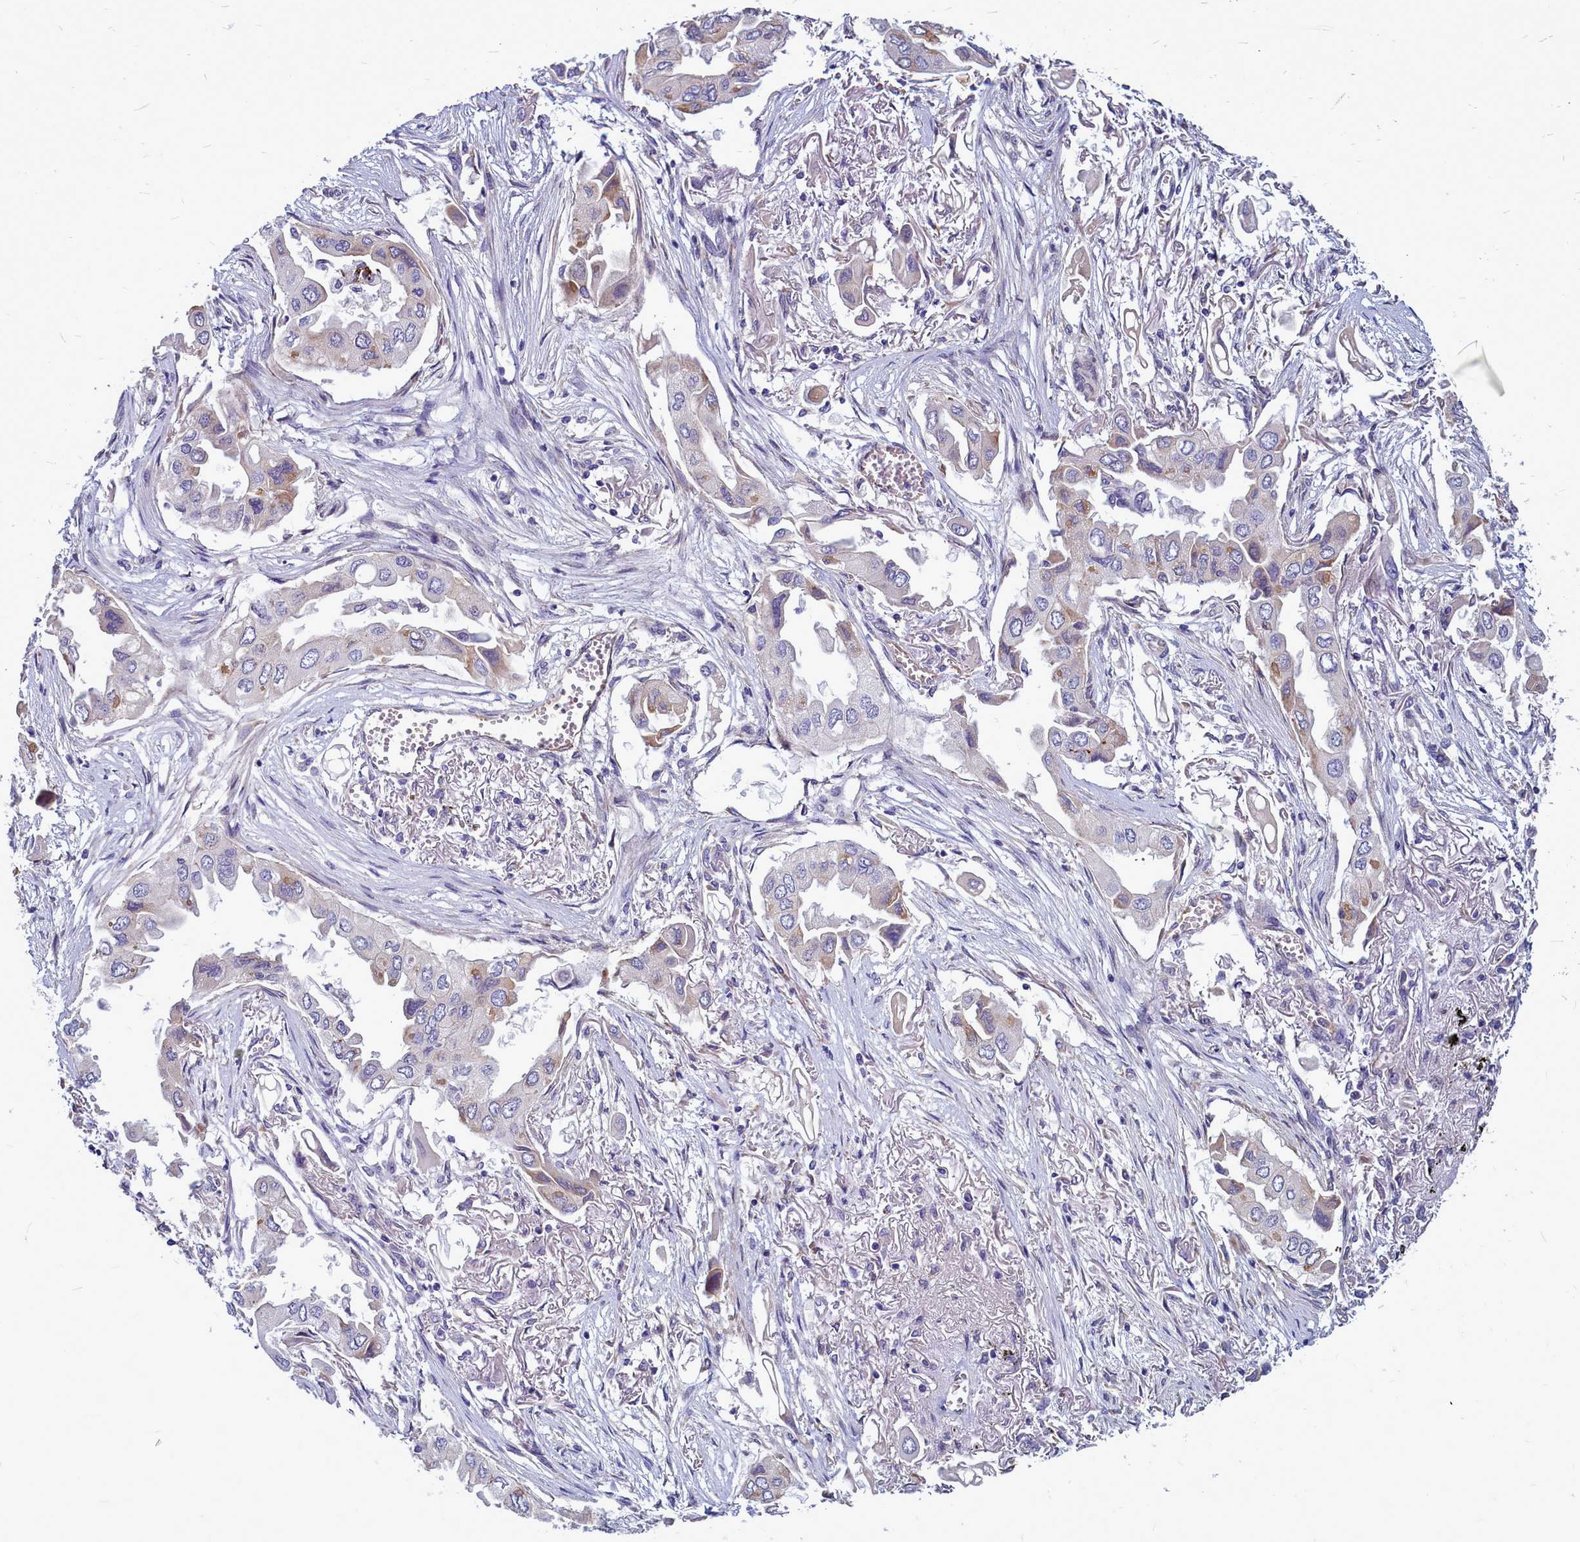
{"staining": {"intensity": "weak", "quantity": "<25%", "location": "cytoplasmic/membranous"}, "tissue": "lung cancer", "cell_type": "Tumor cells", "image_type": "cancer", "snomed": [{"axis": "morphology", "description": "Adenocarcinoma, NOS"}, {"axis": "topography", "description": "Lung"}], "caption": "There is no significant positivity in tumor cells of lung cancer (adenocarcinoma).", "gene": "SMPD4", "patient": {"sex": "female", "age": 76}}